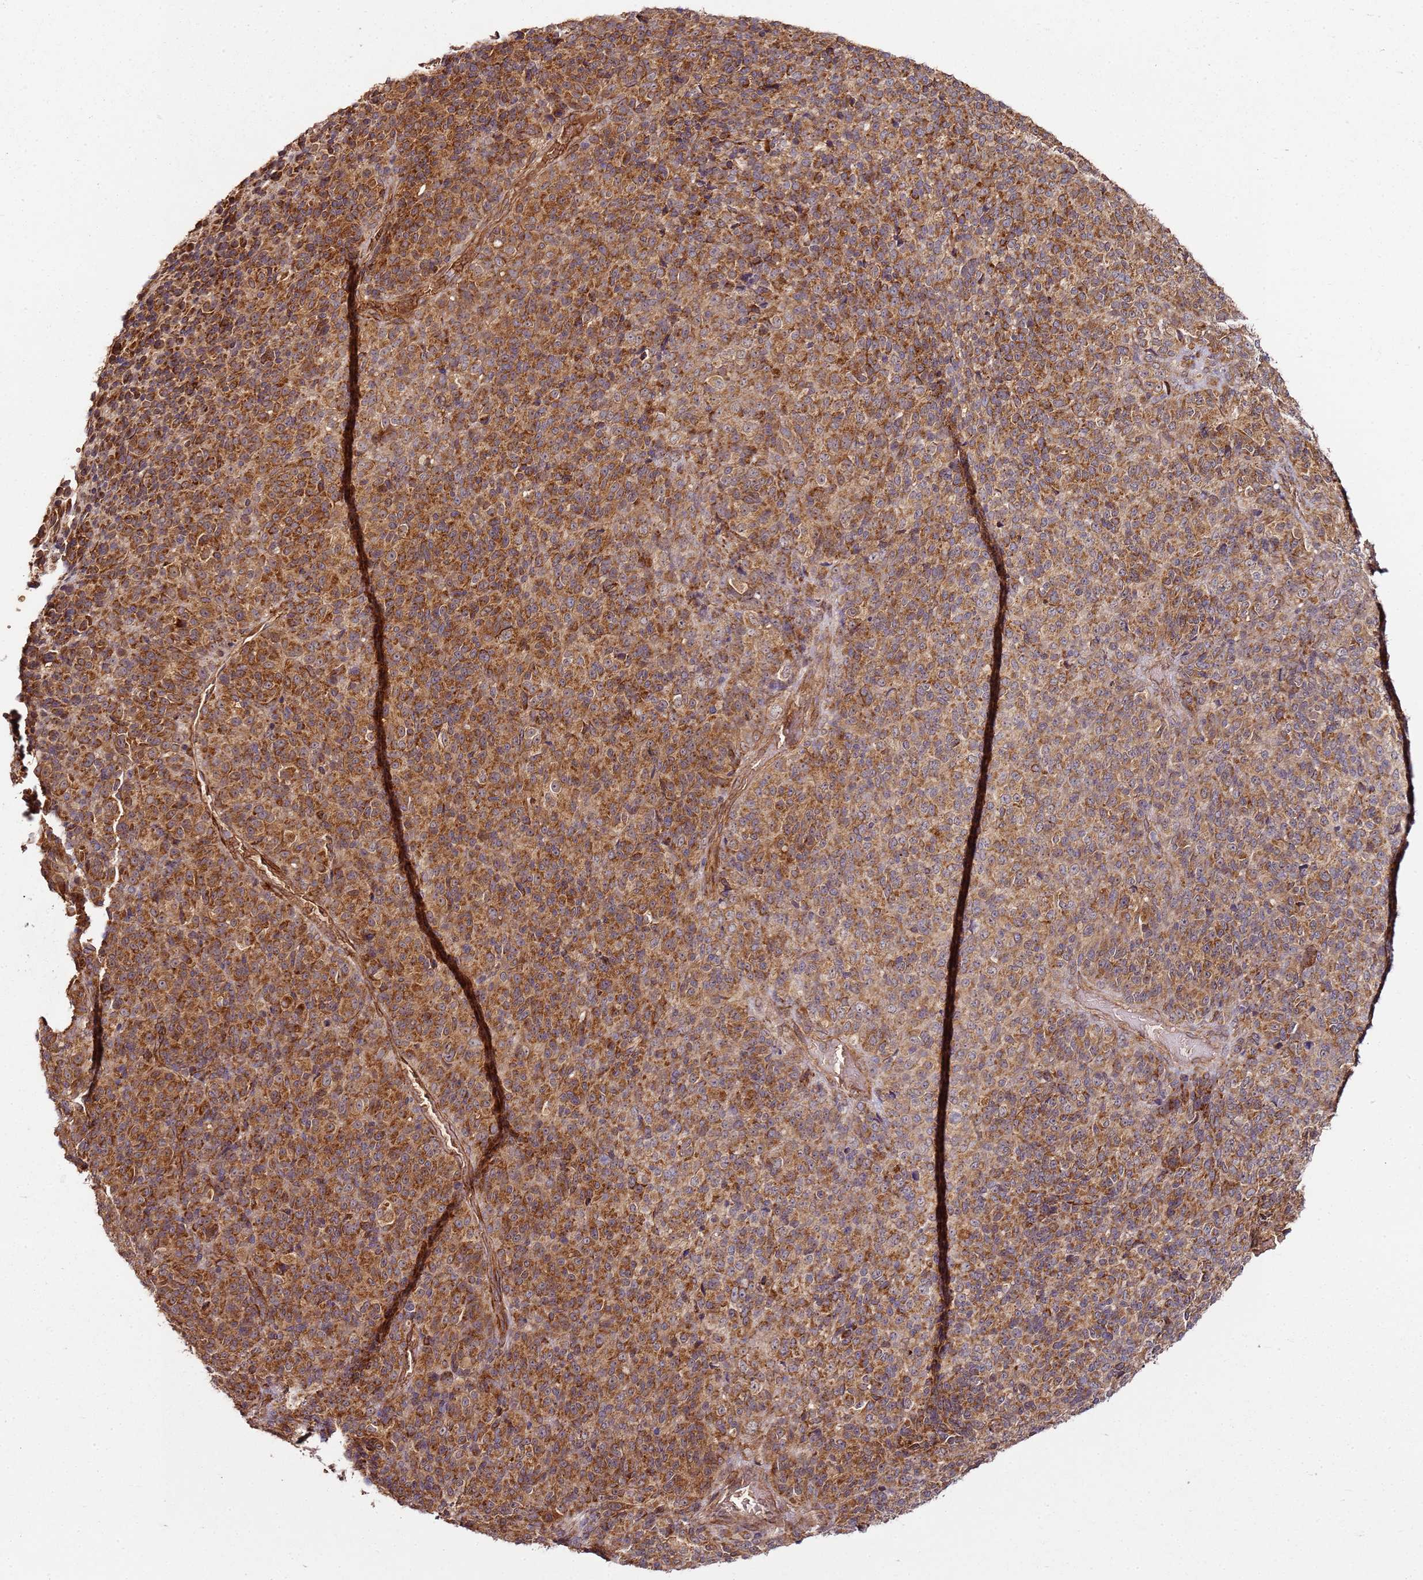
{"staining": {"intensity": "strong", "quantity": ">75%", "location": "cytoplasmic/membranous"}, "tissue": "melanoma", "cell_type": "Tumor cells", "image_type": "cancer", "snomed": [{"axis": "morphology", "description": "Malignant melanoma, Metastatic site"}, {"axis": "topography", "description": "Brain"}], "caption": "Immunohistochemical staining of malignant melanoma (metastatic site) exhibits high levels of strong cytoplasmic/membranous positivity in about >75% of tumor cells. Immunohistochemistry stains the protein of interest in brown and the nuclei are stained blue.", "gene": "TM2D2", "patient": {"sex": "female", "age": 56}}